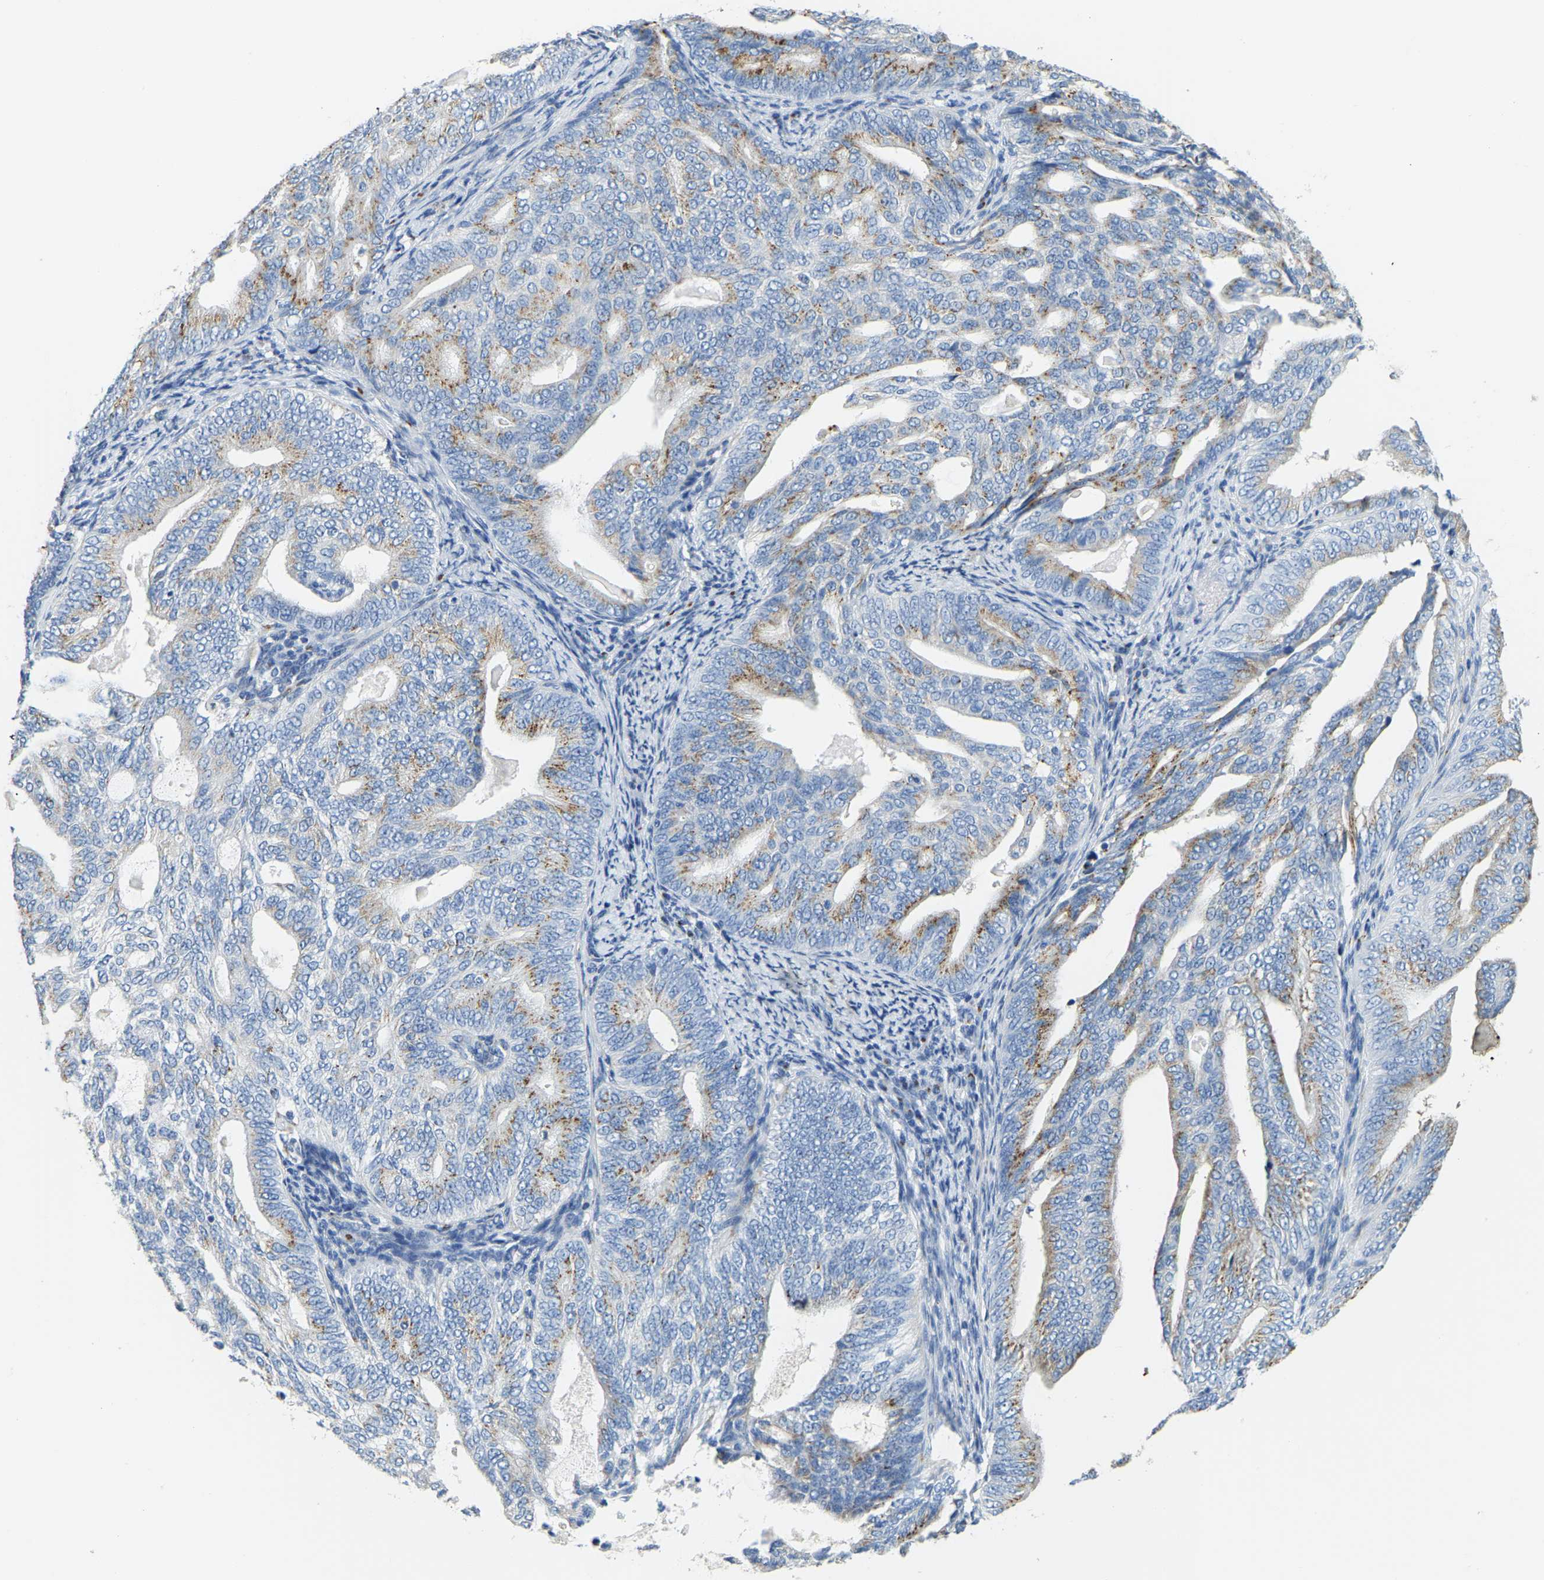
{"staining": {"intensity": "weak", "quantity": "25%-75%", "location": "cytoplasmic/membranous"}, "tissue": "endometrial cancer", "cell_type": "Tumor cells", "image_type": "cancer", "snomed": [{"axis": "morphology", "description": "Adenocarcinoma, NOS"}, {"axis": "topography", "description": "Endometrium"}], "caption": "Brown immunohistochemical staining in human endometrial adenocarcinoma demonstrates weak cytoplasmic/membranous positivity in about 25%-75% of tumor cells. The staining was performed using DAB (3,3'-diaminobenzidine), with brown indicating positive protein expression. Nuclei are stained blue with hematoxylin.", "gene": "FAM174A", "patient": {"sex": "female", "age": 58}}